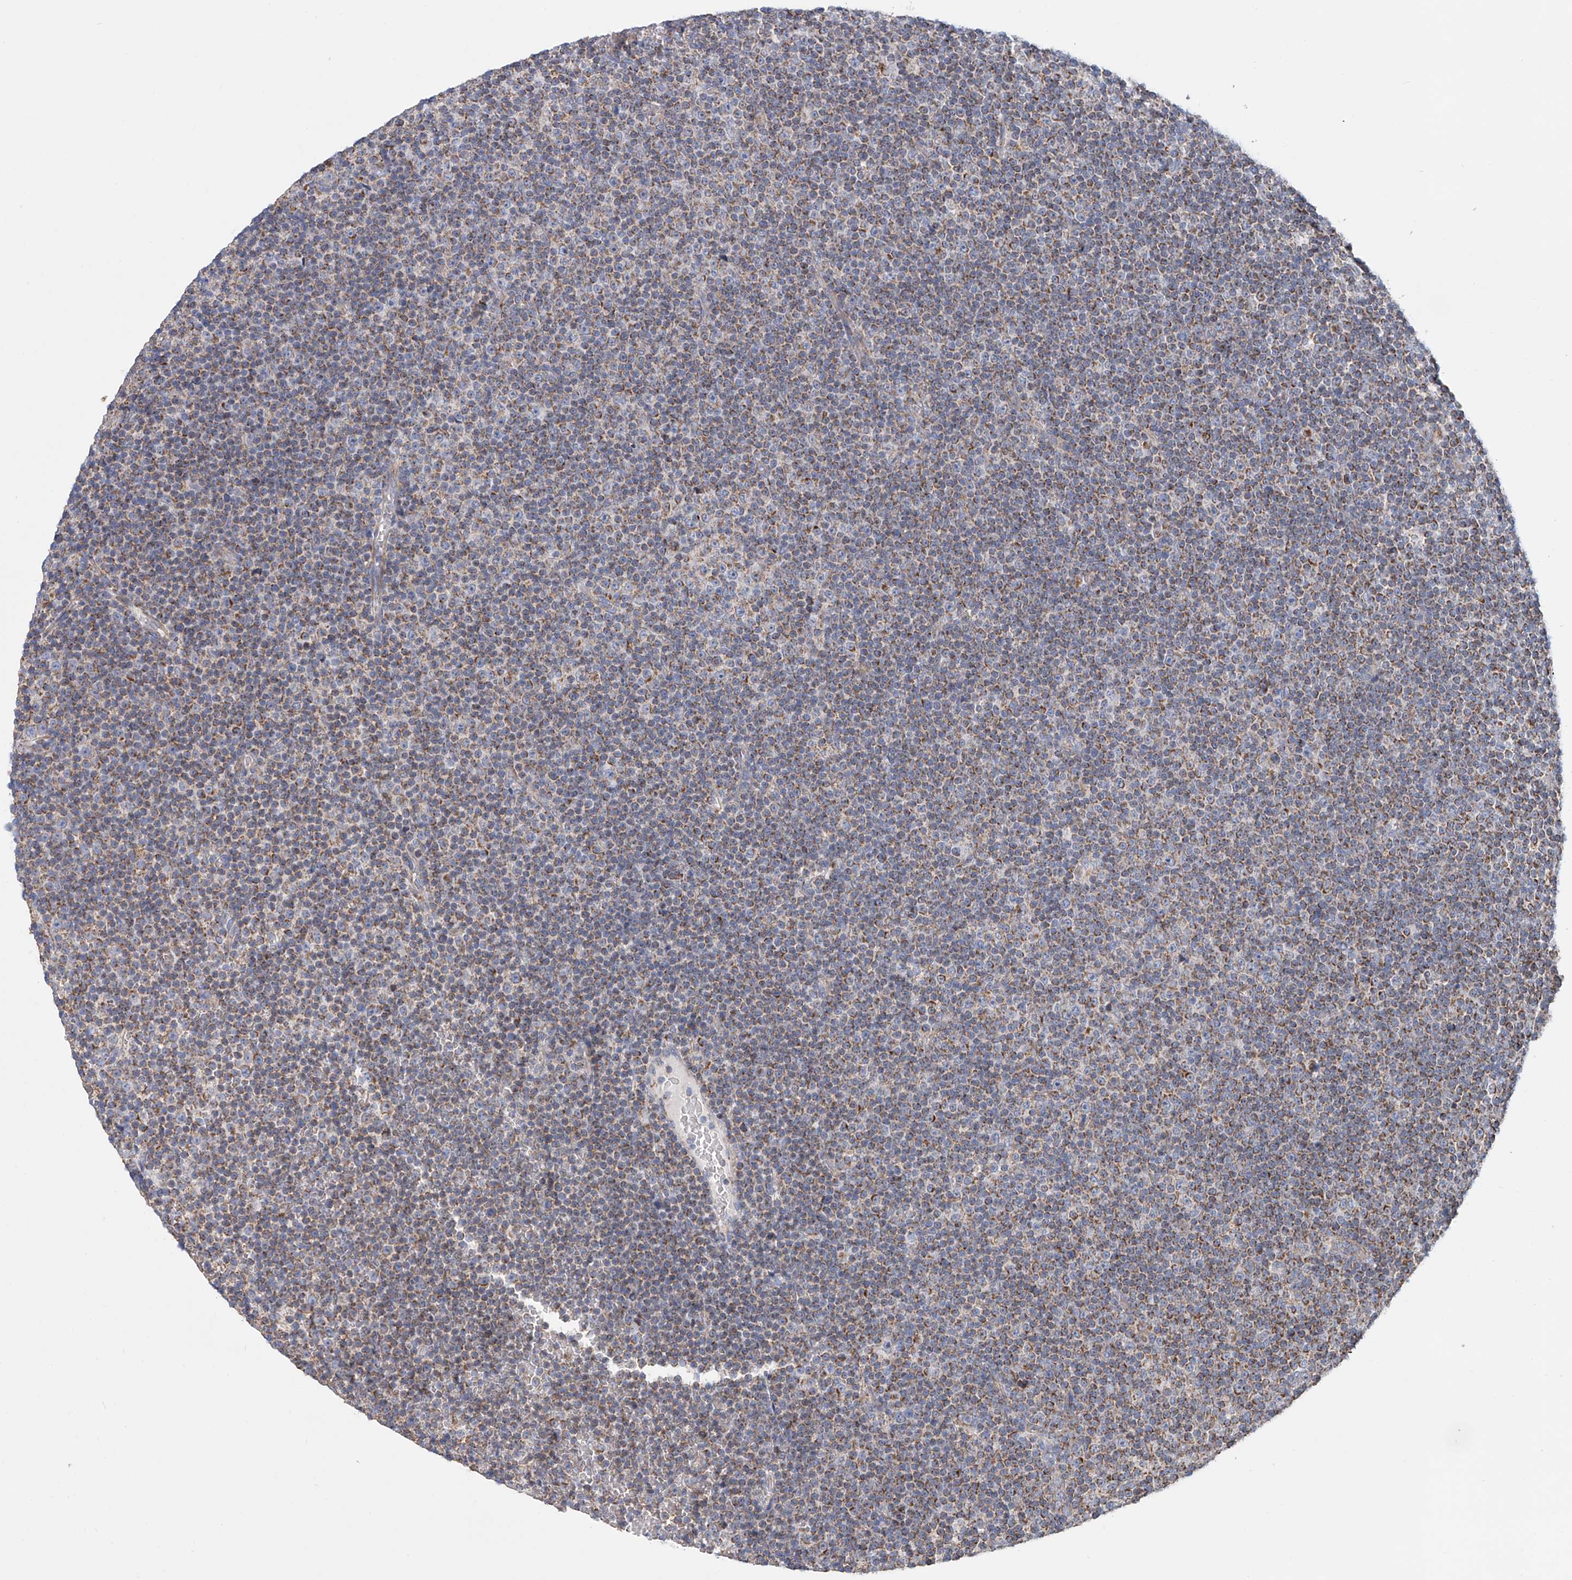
{"staining": {"intensity": "moderate", "quantity": ">75%", "location": "cytoplasmic/membranous"}, "tissue": "lymphoma", "cell_type": "Tumor cells", "image_type": "cancer", "snomed": [{"axis": "morphology", "description": "Malignant lymphoma, non-Hodgkin's type, Low grade"}, {"axis": "topography", "description": "Lymph node"}], "caption": "Tumor cells exhibit moderate cytoplasmic/membranous expression in approximately >75% of cells in lymphoma.", "gene": "MCL1", "patient": {"sex": "female", "age": 67}}